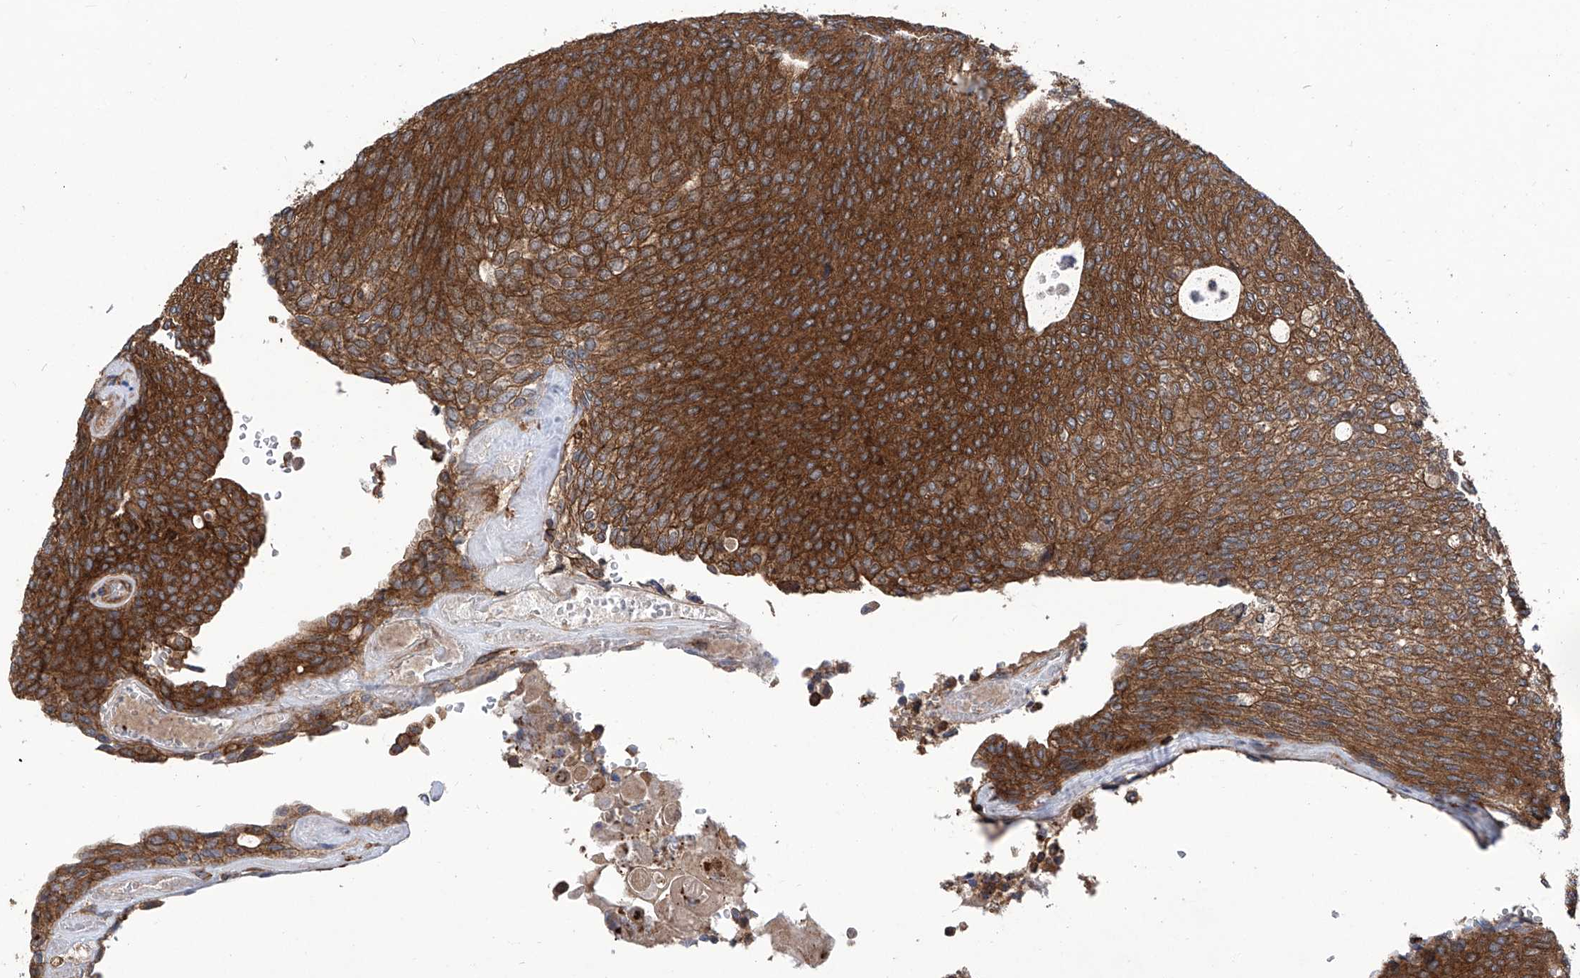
{"staining": {"intensity": "strong", "quantity": ">75%", "location": "cytoplasmic/membranous"}, "tissue": "urothelial cancer", "cell_type": "Tumor cells", "image_type": "cancer", "snomed": [{"axis": "morphology", "description": "Urothelial carcinoma, Low grade"}, {"axis": "topography", "description": "Urinary bladder"}], "caption": "Protein expression analysis of human urothelial carcinoma (low-grade) reveals strong cytoplasmic/membranous positivity in approximately >75% of tumor cells.", "gene": "SMAP1", "patient": {"sex": "female", "age": 79}}